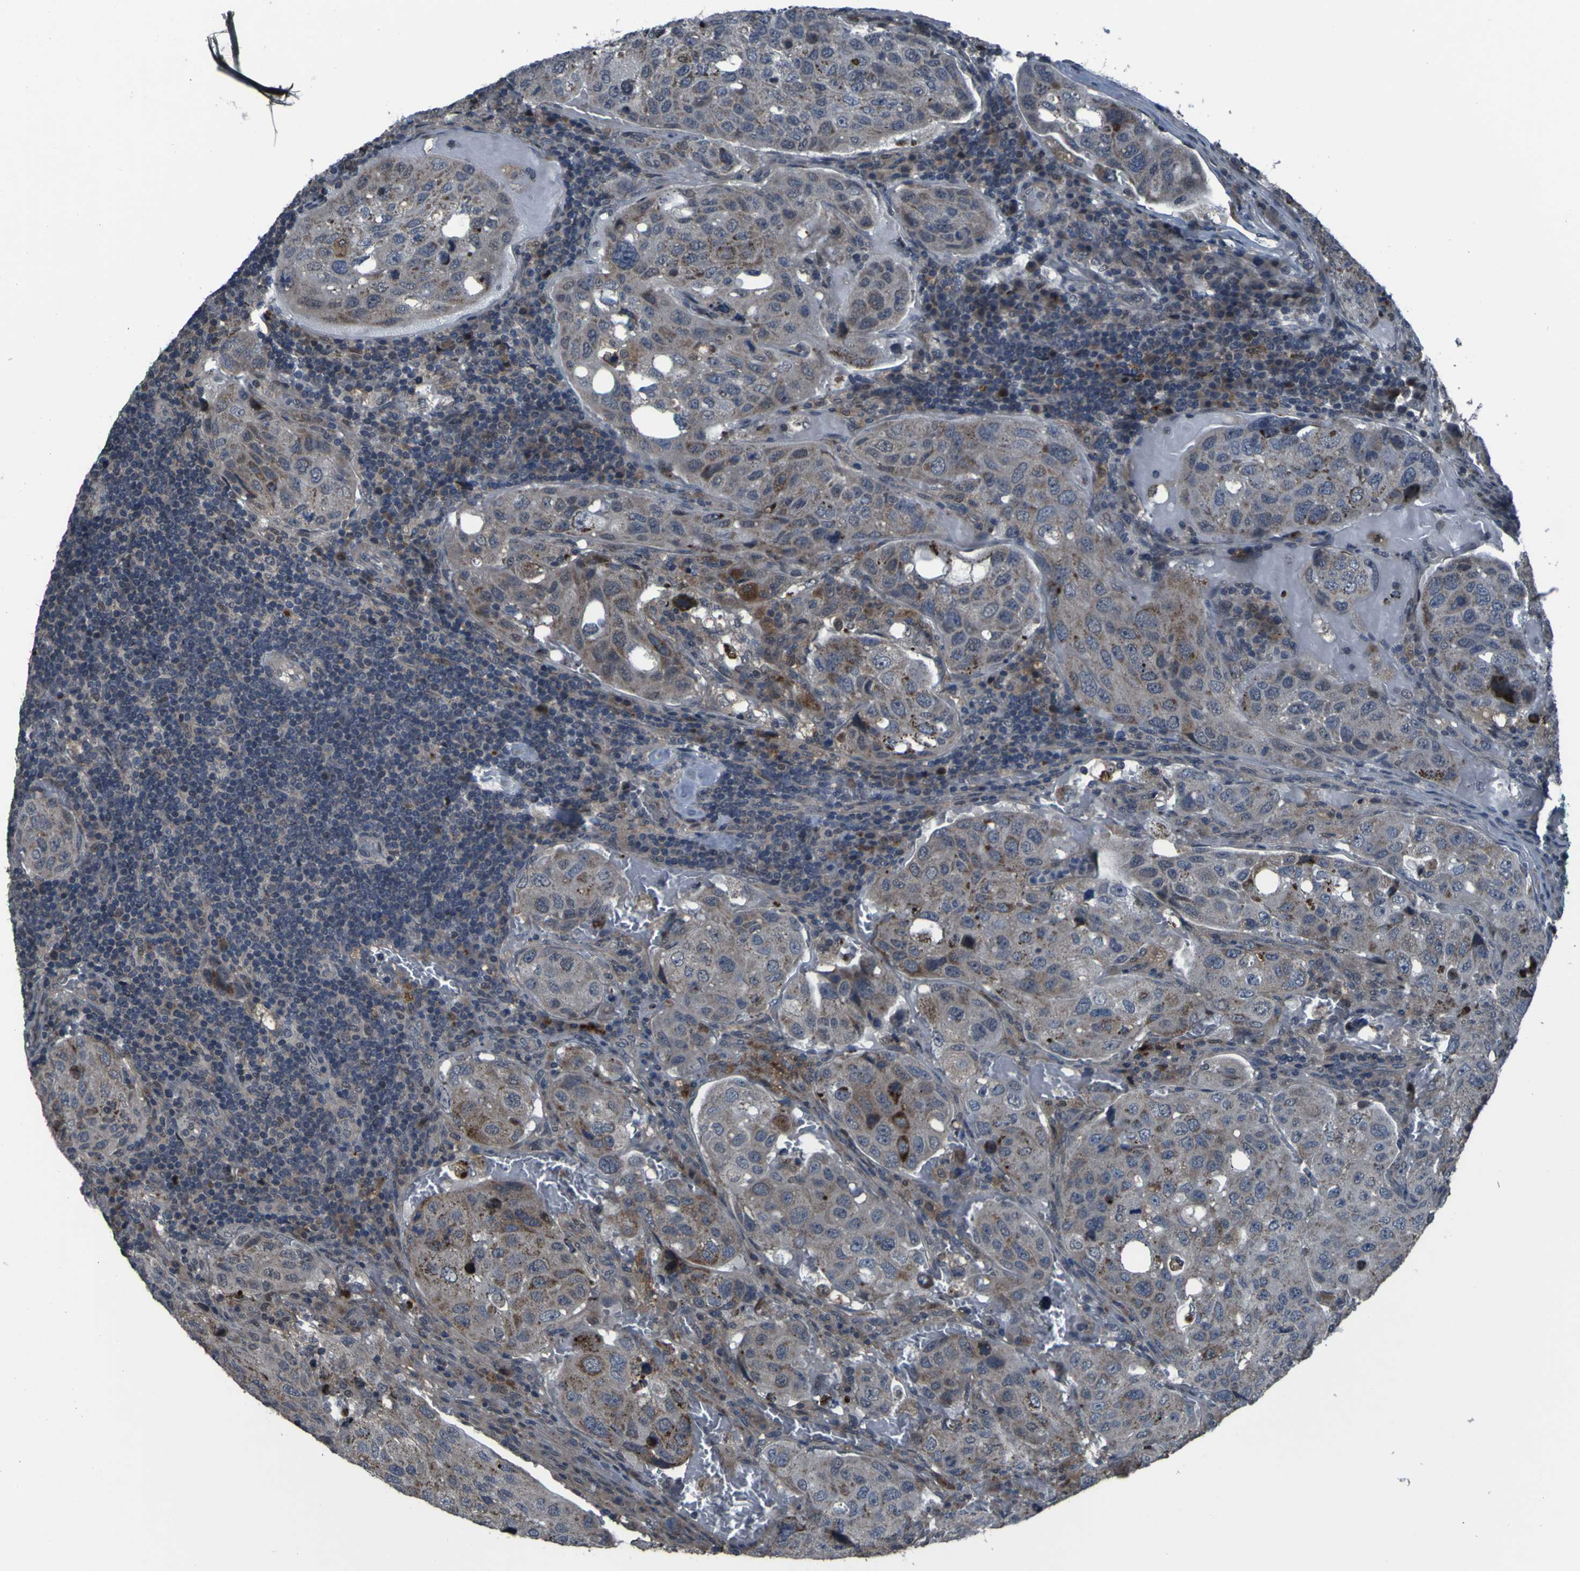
{"staining": {"intensity": "moderate", "quantity": "25%-75%", "location": "cytoplasmic/membranous"}, "tissue": "urothelial cancer", "cell_type": "Tumor cells", "image_type": "cancer", "snomed": [{"axis": "morphology", "description": "Urothelial carcinoma, High grade"}, {"axis": "topography", "description": "Lymph node"}, {"axis": "topography", "description": "Urinary bladder"}], "caption": "Protein staining of urothelial carcinoma (high-grade) tissue displays moderate cytoplasmic/membranous expression in approximately 25%-75% of tumor cells.", "gene": "OSTM1", "patient": {"sex": "male", "age": 51}}